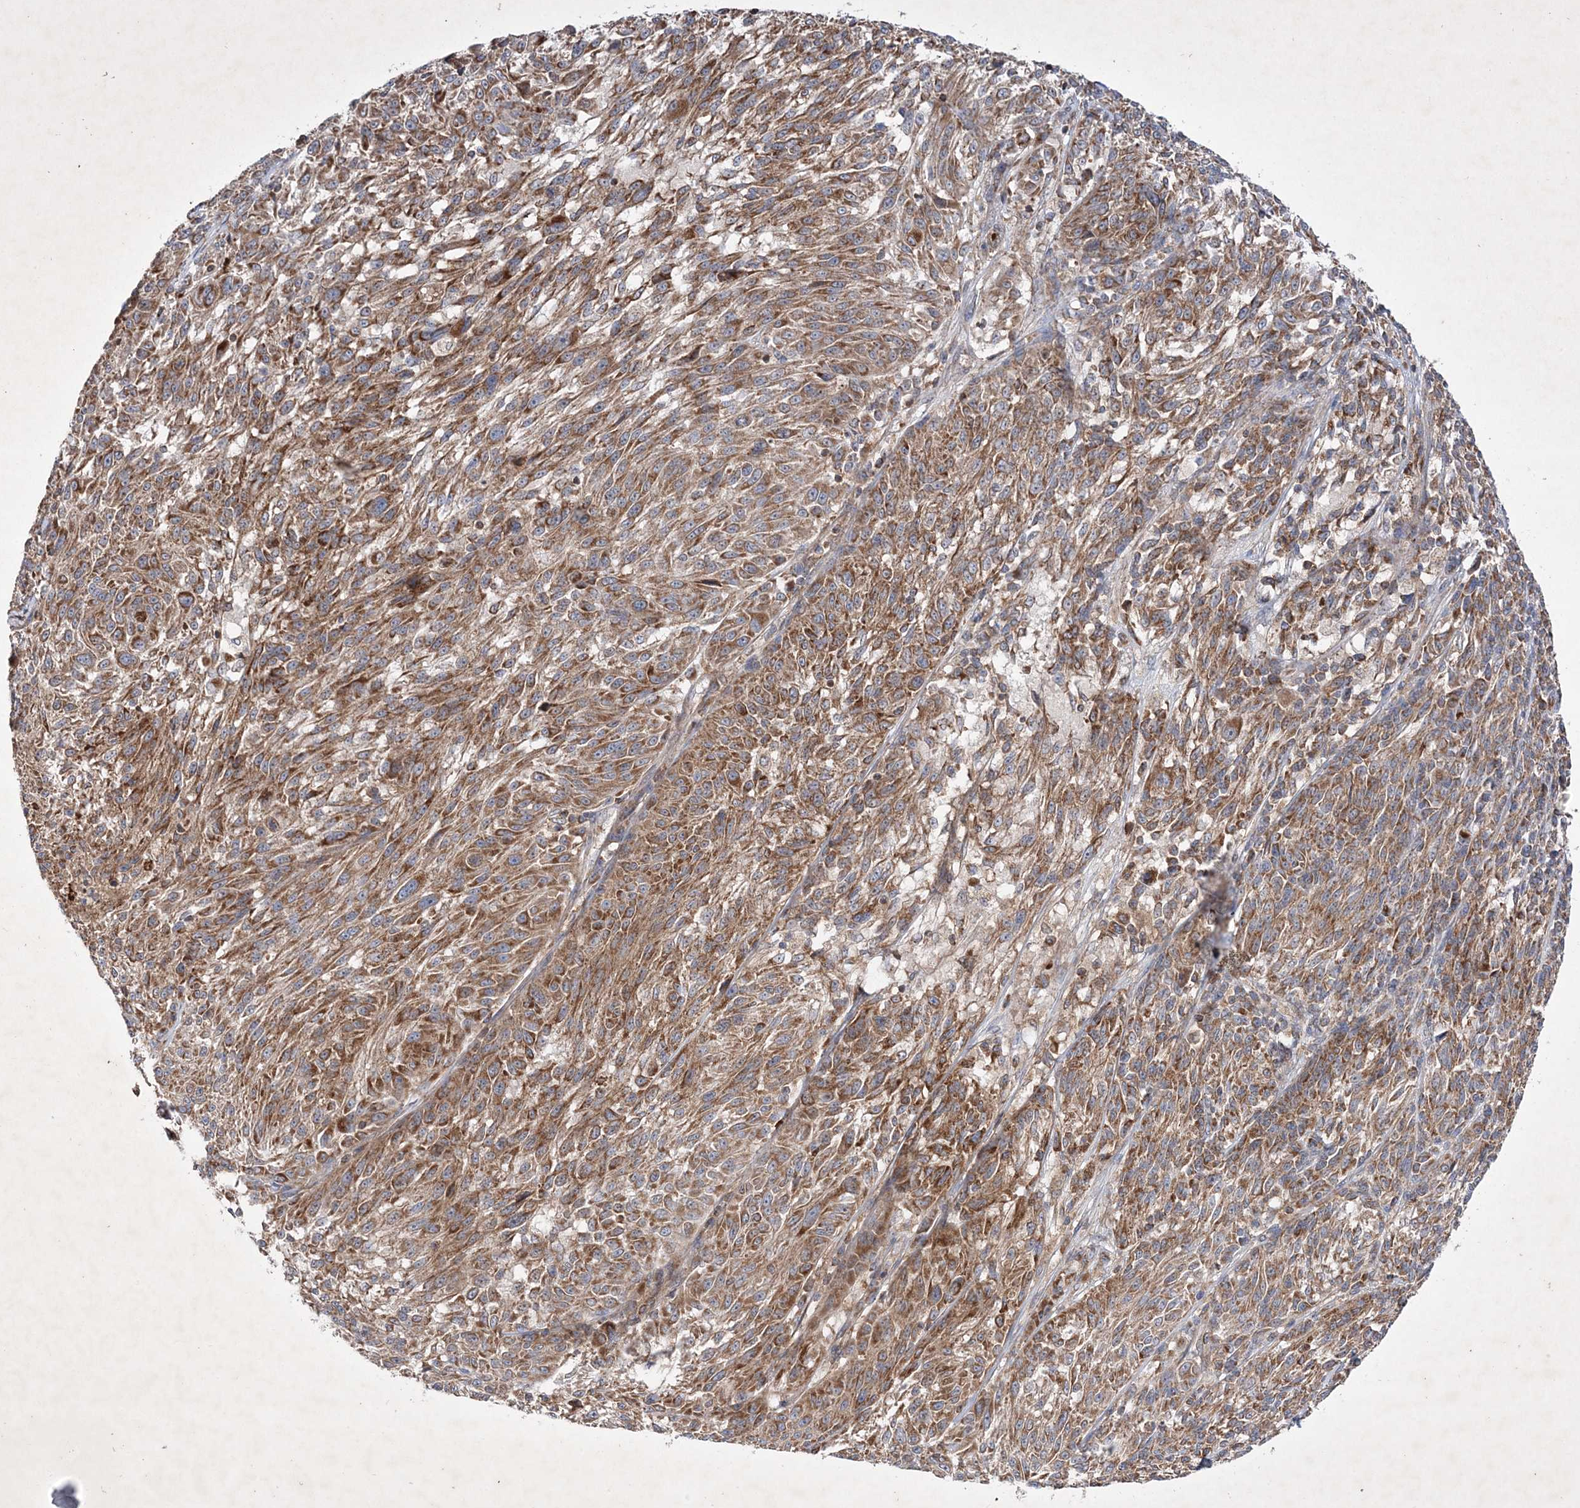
{"staining": {"intensity": "strong", "quantity": ">75%", "location": "cytoplasmic/membranous"}, "tissue": "melanoma", "cell_type": "Tumor cells", "image_type": "cancer", "snomed": [{"axis": "morphology", "description": "Malignant melanoma, NOS"}, {"axis": "topography", "description": "Skin"}], "caption": "Protein staining reveals strong cytoplasmic/membranous positivity in about >75% of tumor cells in malignant melanoma.", "gene": "OPA1", "patient": {"sex": "male", "age": 53}}